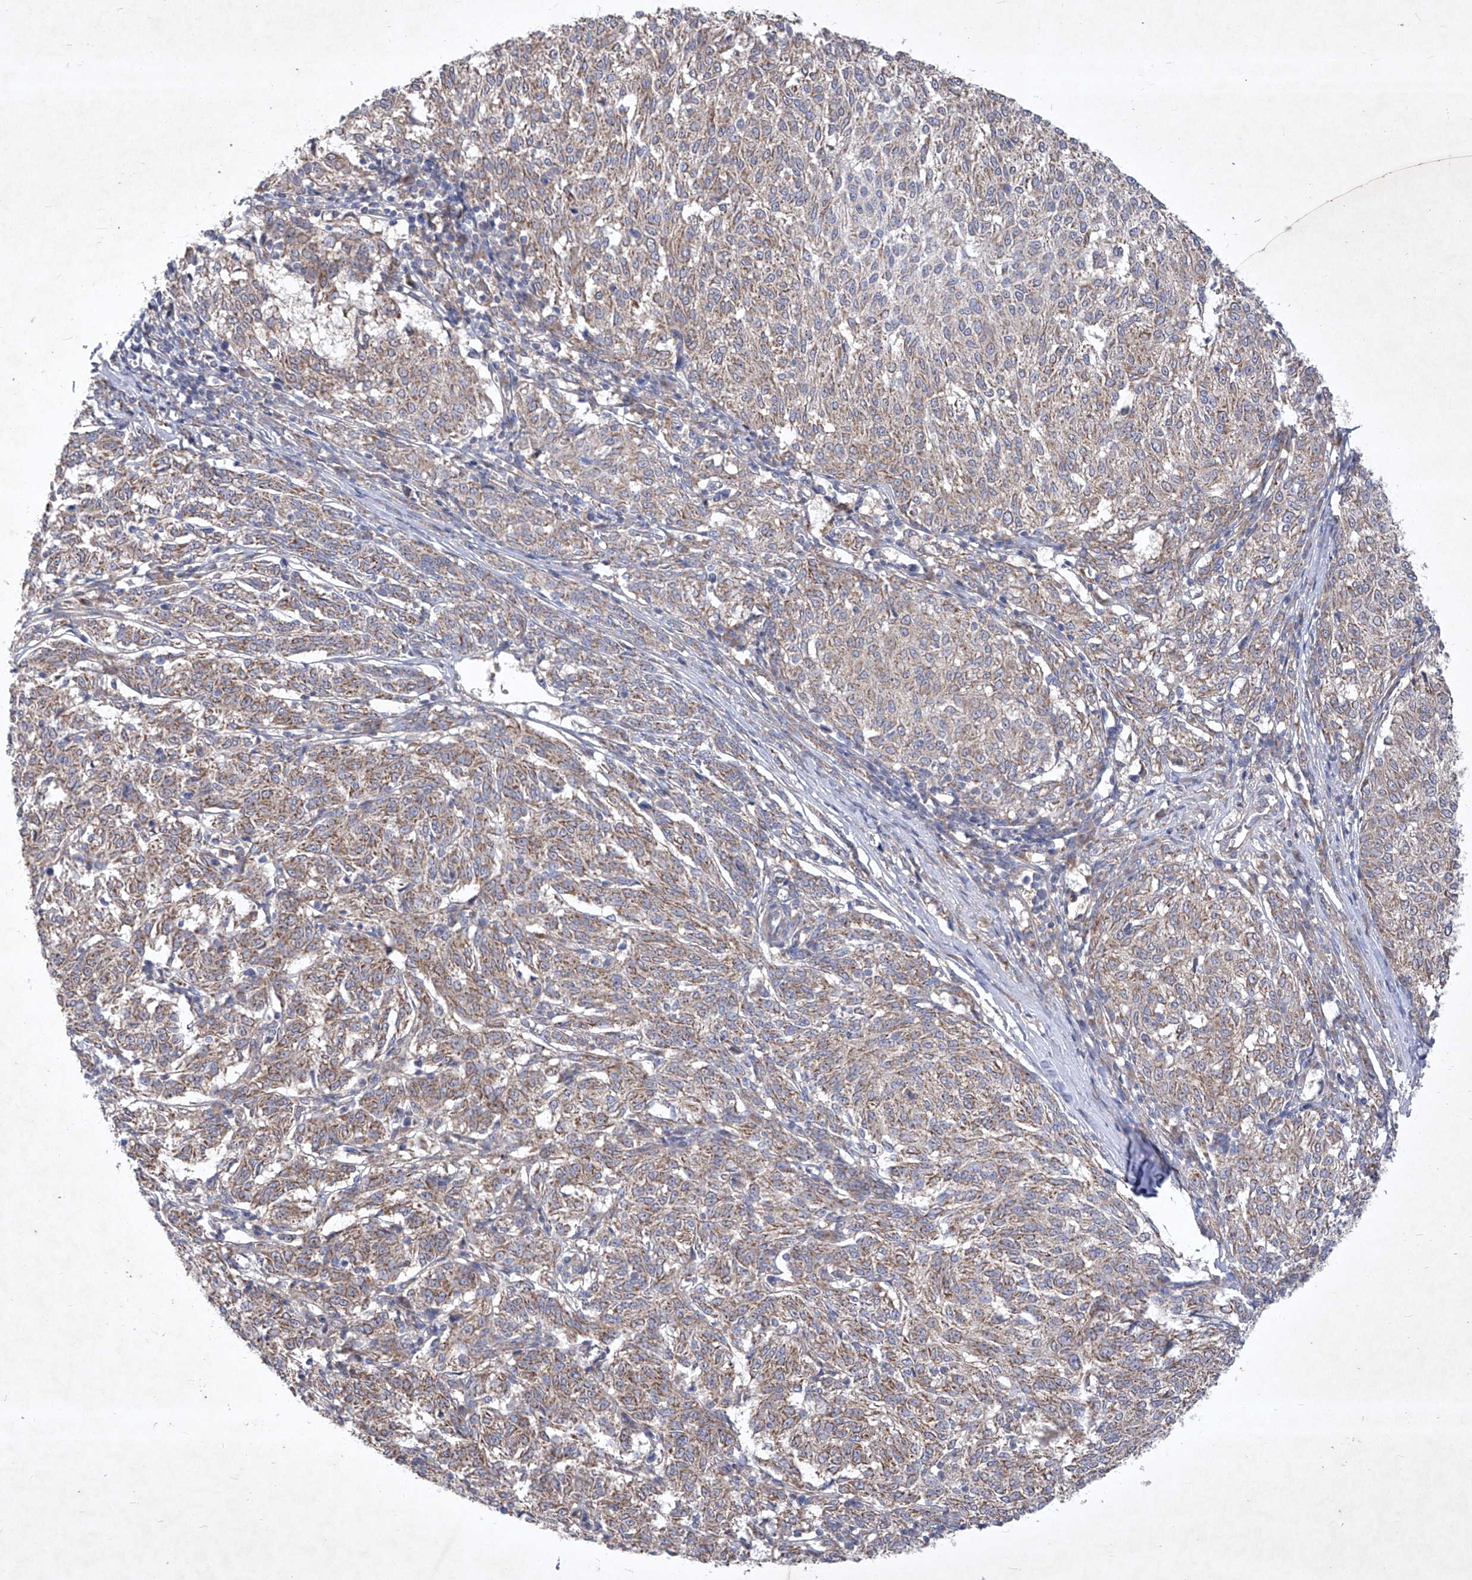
{"staining": {"intensity": "weak", "quantity": ">75%", "location": "cytoplasmic/membranous"}, "tissue": "melanoma", "cell_type": "Tumor cells", "image_type": "cancer", "snomed": [{"axis": "morphology", "description": "Malignant melanoma, NOS"}, {"axis": "topography", "description": "Skin"}], "caption": "Protein positivity by IHC displays weak cytoplasmic/membranous staining in approximately >75% of tumor cells in melanoma. (DAB IHC, brown staining for protein, blue staining for nuclei).", "gene": "COQ3", "patient": {"sex": "female", "age": 72}}